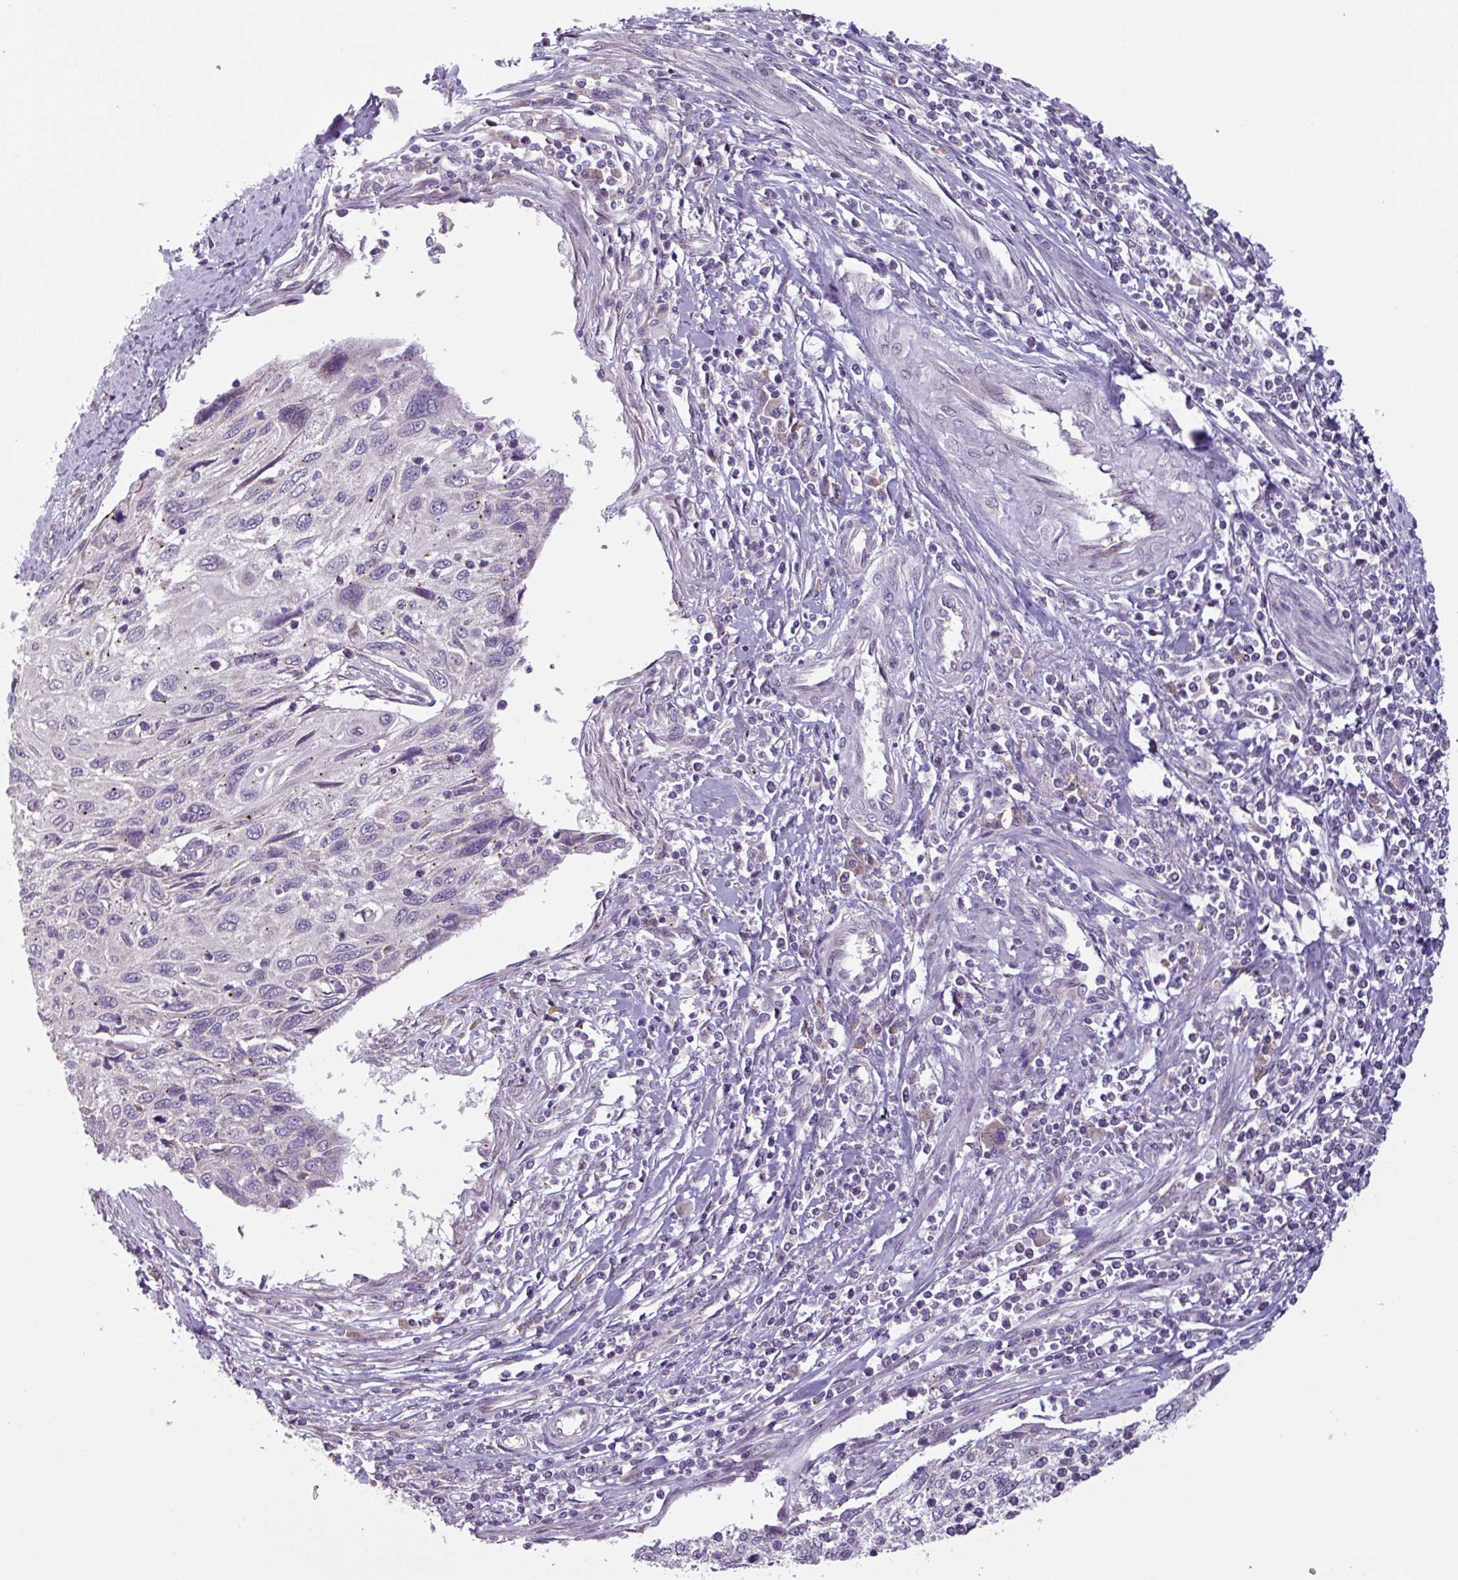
{"staining": {"intensity": "negative", "quantity": "none", "location": "none"}, "tissue": "cervical cancer", "cell_type": "Tumor cells", "image_type": "cancer", "snomed": [{"axis": "morphology", "description": "Squamous cell carcinoma, NOS"}, {"axis": "topography", "description": "Cervix"}], "caption": "Histopathology image shows no protein expression in tumor cells of squamous cell carcinoma (cervical) tissue. Nuclei are stained in blue.", "gene": "C20orf27", "patient": {"sex": "female", "age": 70}}